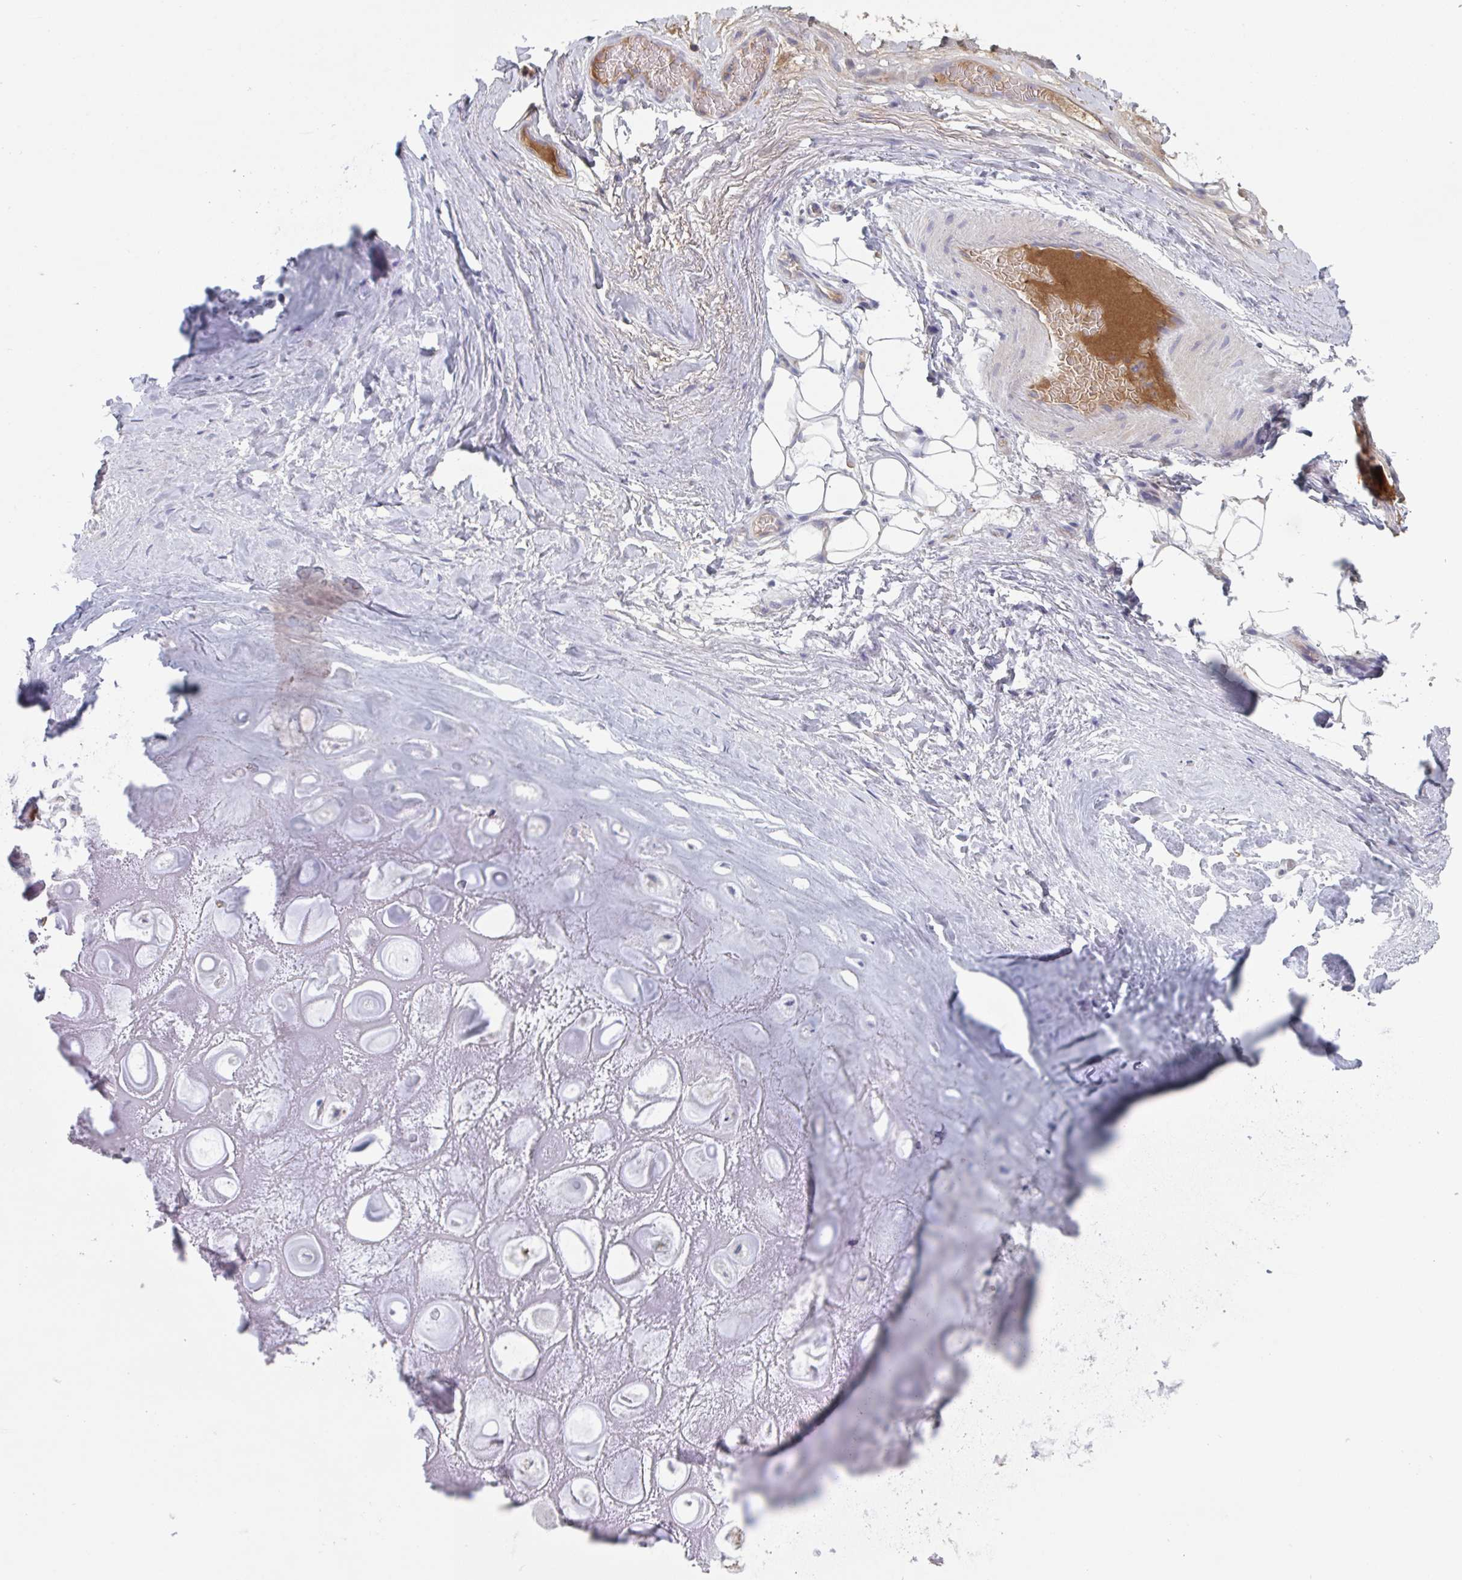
{"staining": {"intensity": "negative", "quantity": "none", "location": "none"}, "tissue": "adipose tissue", "cell_type": "Adipocytes", "image_type": "normal", "snomed": [{"axis": "morphology", "description": "Normal tissue, NOS"}, {"axis": "topography", "description": "Lymph node"}, {"axis": "topography", "description": "Cartilage tissue"}, {"axis": "topography", "description": "Nasopharynx"}], "caption": "Adipose tissue was stained to show a protein in brown. There is no significant expression in adipocytes. (DAB (3,3'-diaminobenzidine) immunohistochemistry (IHC) visualized using brightfield microscopy, high magnification).", "gene": "HGFAC", "patient": {"sex": "male", "age": 63}}